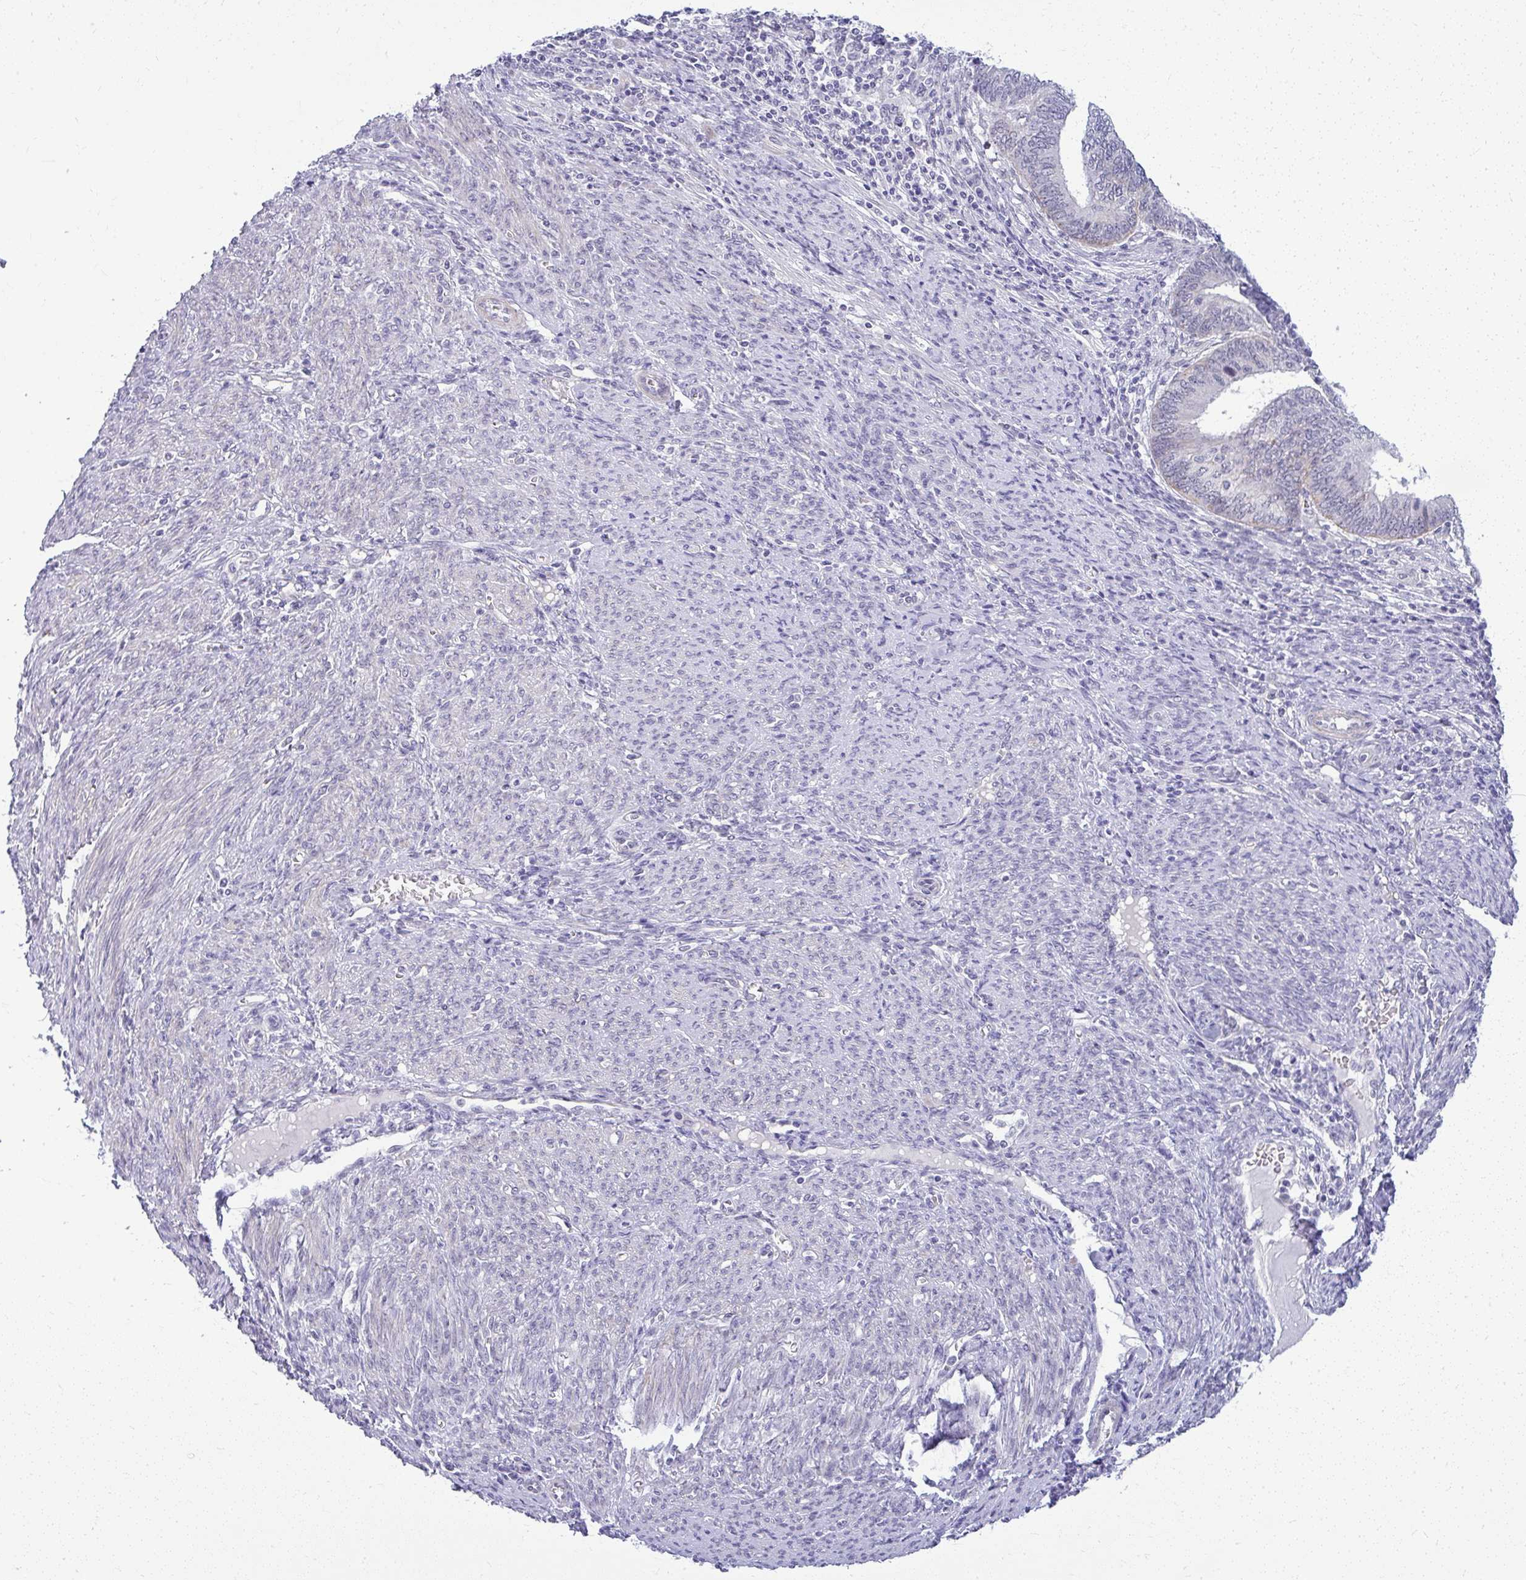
{"staining": {"intensity": "negative", "quantity": "none", "location": "none"}, "tissue": "endometrial cancer", "cell_type": "Tumor cells", "image_type": "cancer", "snomed": [{"axis": "morphology", "description": "Adenocarcinoma, NOS"}, {"axis": "topography", "description": "Uterus"}, {"axis": "topography", "description": "Endometrium"}], "caption": "This is a image of immunohistochemistry (IHC) staining of endometrial cancer (adenocarcinoma), which shows no expression in tumor cells.", "gene": "TEX33", "patient": {"sex": "female", "age": 70}}